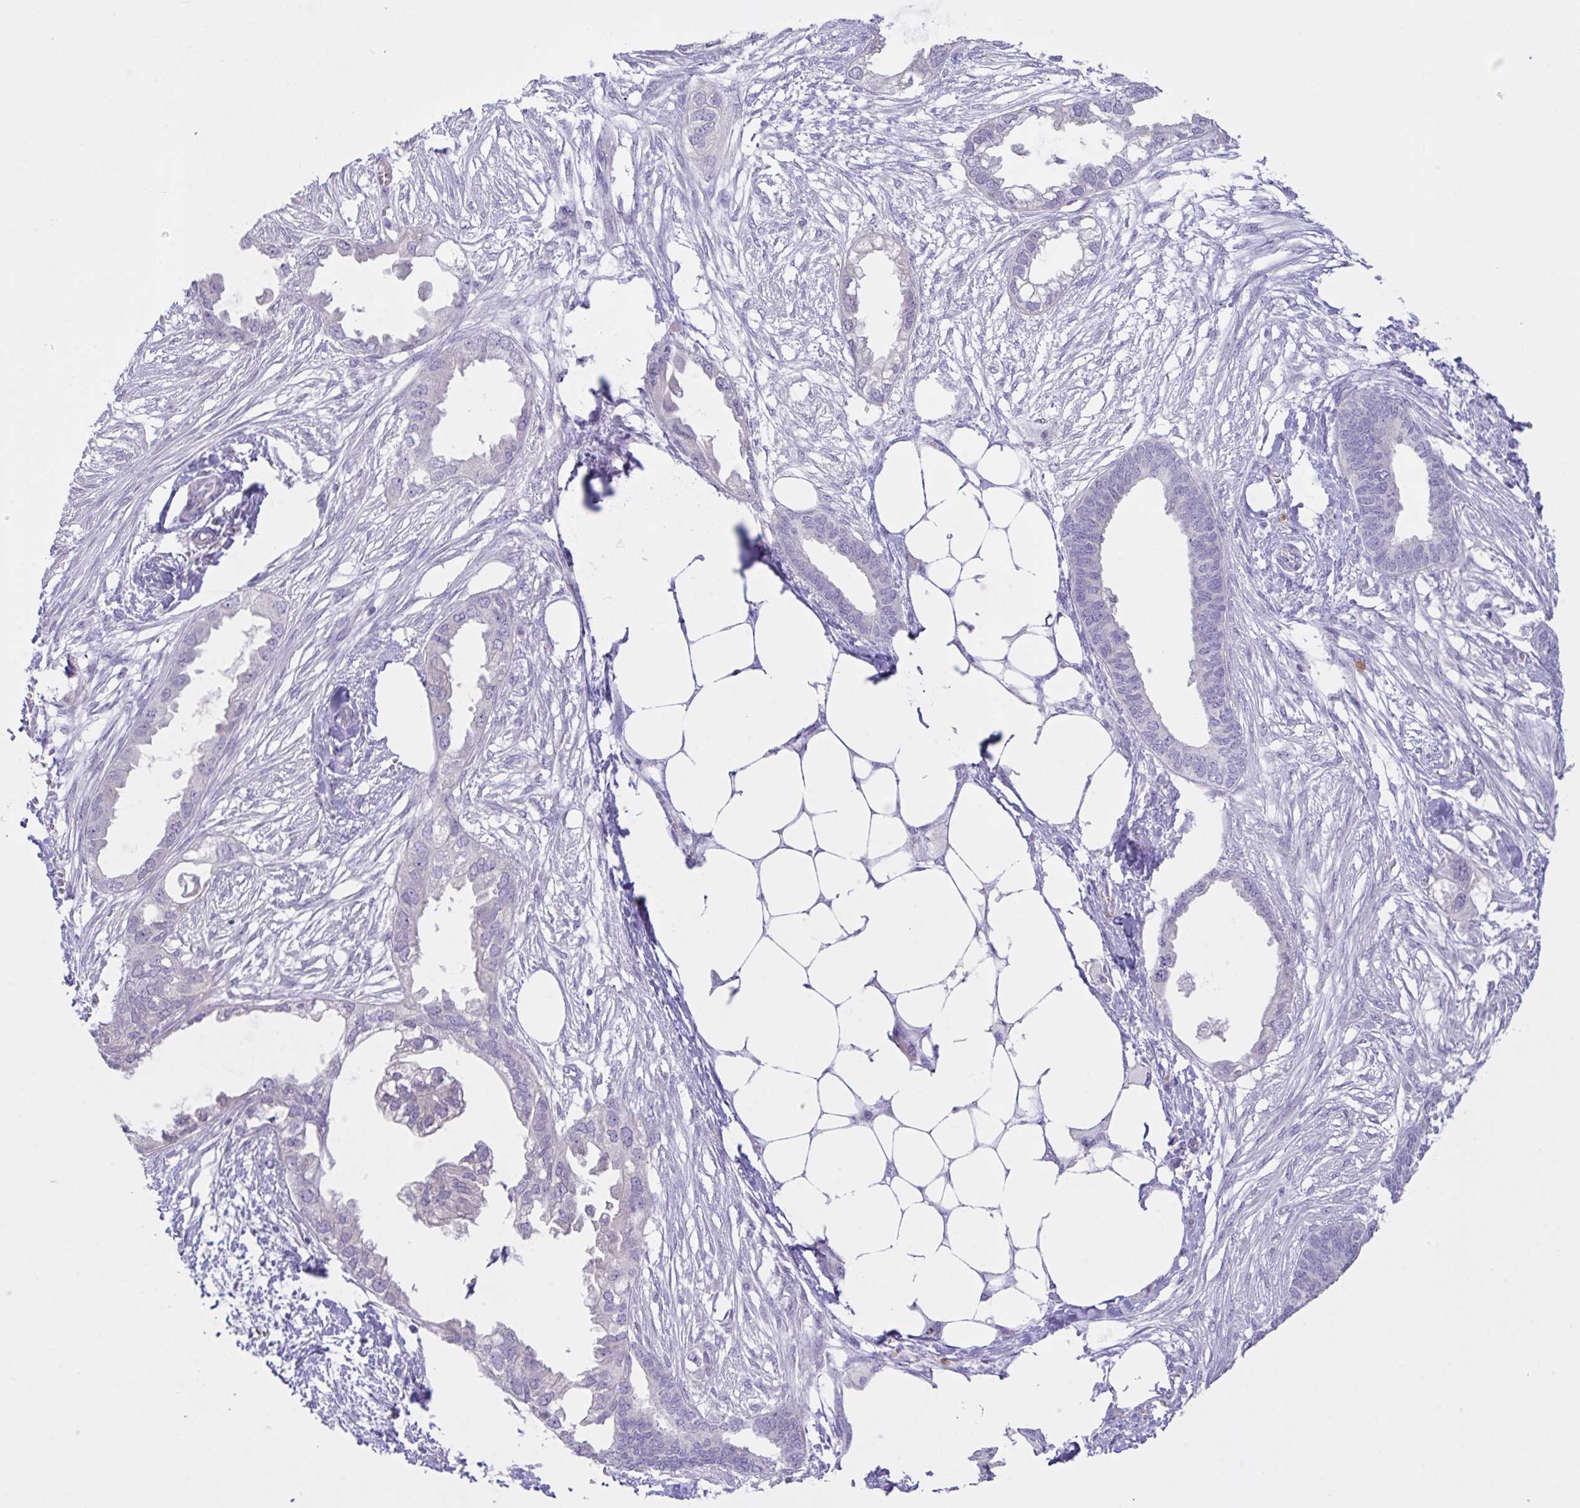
{"staining": {"intensity": "weak", "quantity": "<25%", "location": "cytoplasmic/membranous"}, "tissue": "endometrial cancer", "cell_type": "Tumor cells", "image_type": "cancer", "snomed": [{"axis": "morphology", "description": "Adenocarcinoma, NOS"}, {"axis": "morphology", "description": "Adenocarcinoma, metastatic, NOS"}, {"axis": "topography", "description": "Adipose tissue"}, {"axis": "topography", "description": "Endometrium"}], "caption": "Tumor cells show no significant protein staining in adenocarcinoma (endometrial).", "gene": "CST11", "patient": {"sex": "female", "age": 67}}